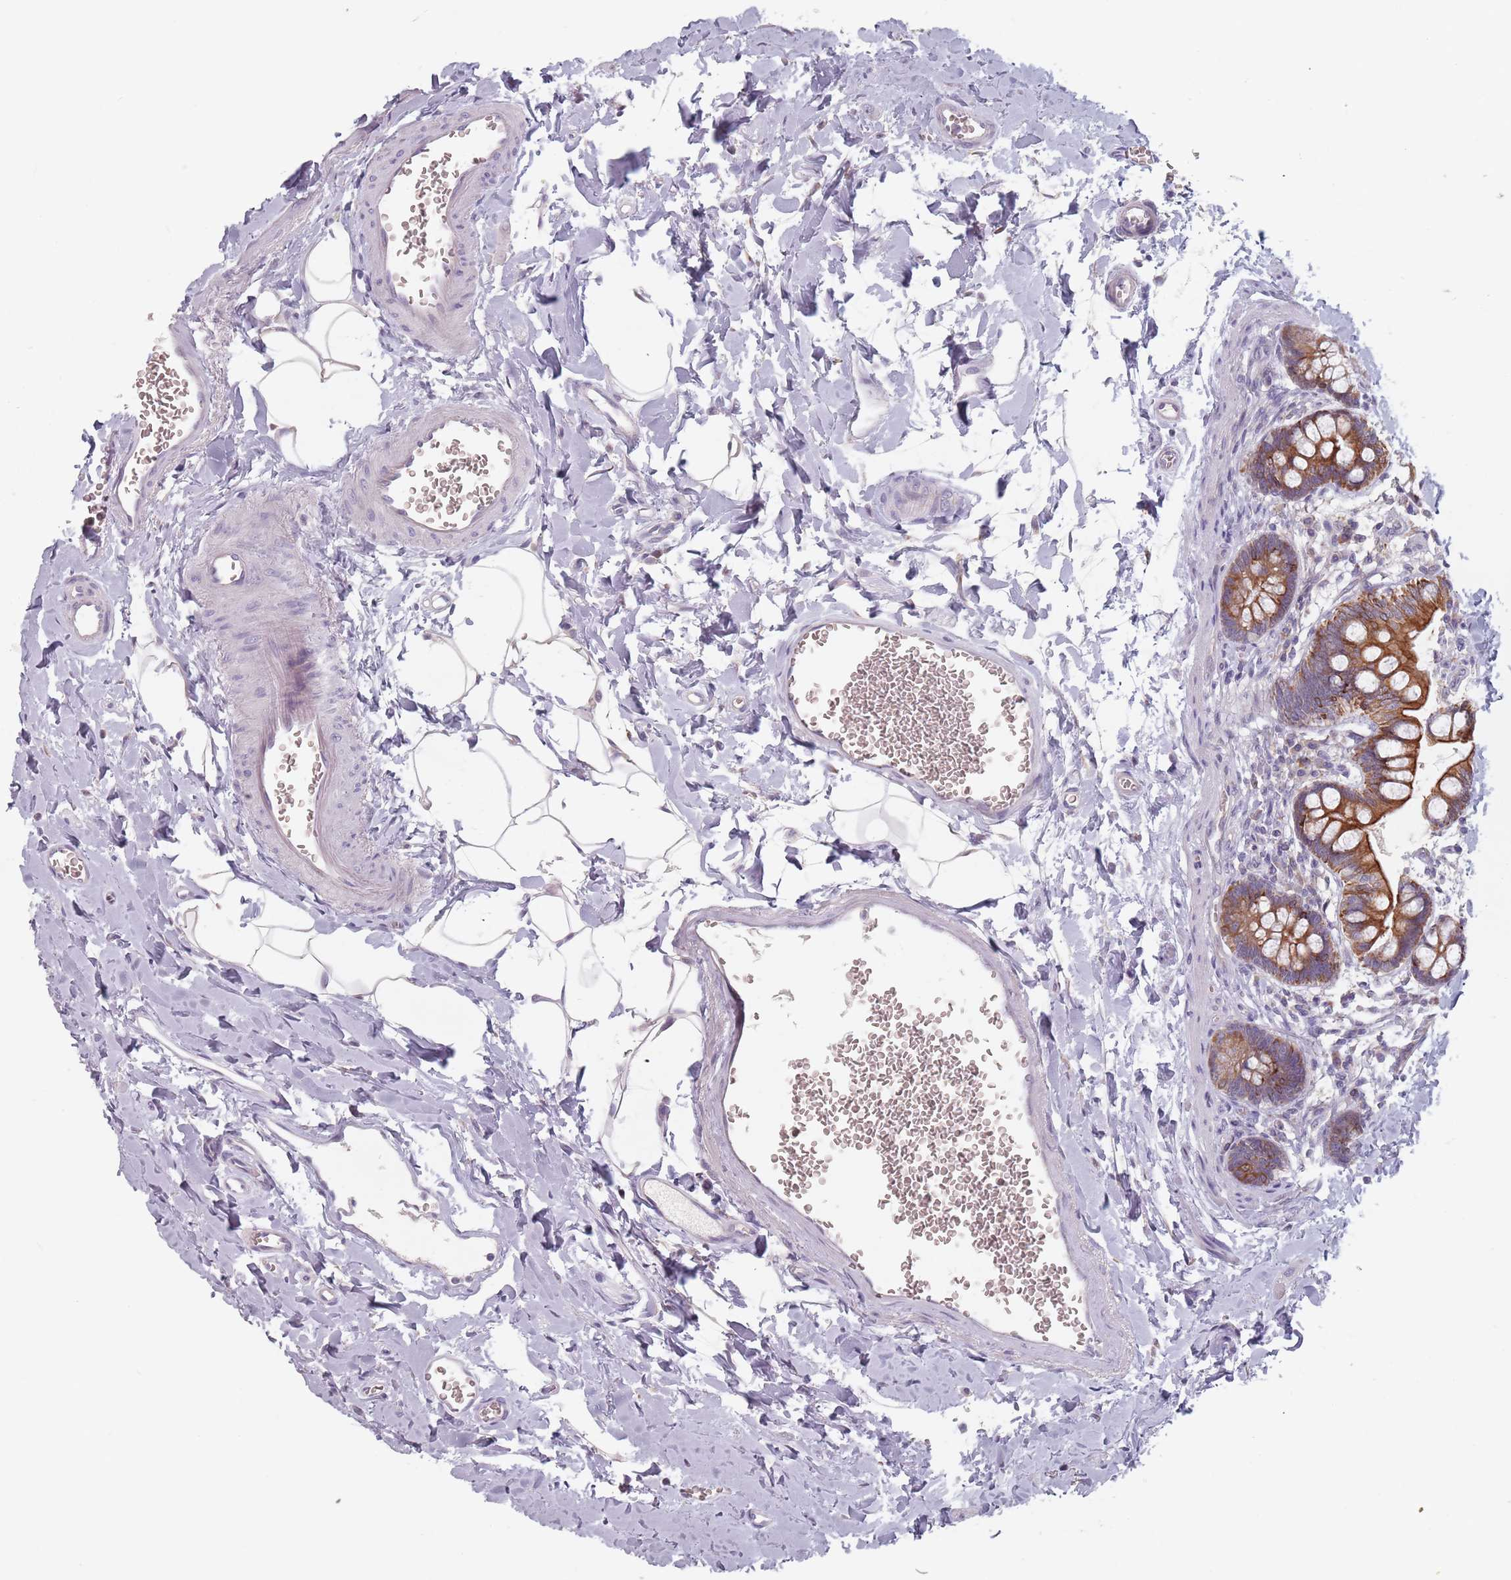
{"staining": {"intensity": "strong", "quantity": ">75%", "location": "cytoplasmic/membranous"}, "tissue": "small intestine", "cell_type": "Glandular cells", "image_type": "normal", "snomed": [{"axis": "morphology", "description": "Normal tissue, NOS"}, {"axis": "topography", "description": "Small intestine"}], "caption": "Strong cytoplasmic/membranous staining is present in approximately >75% of glandular cells in unremarkable small intestine. (IHC, brightfield microscopy, high magnification).", "gene": "ADAL", "patient": {"sex": "male", "age": 52}}